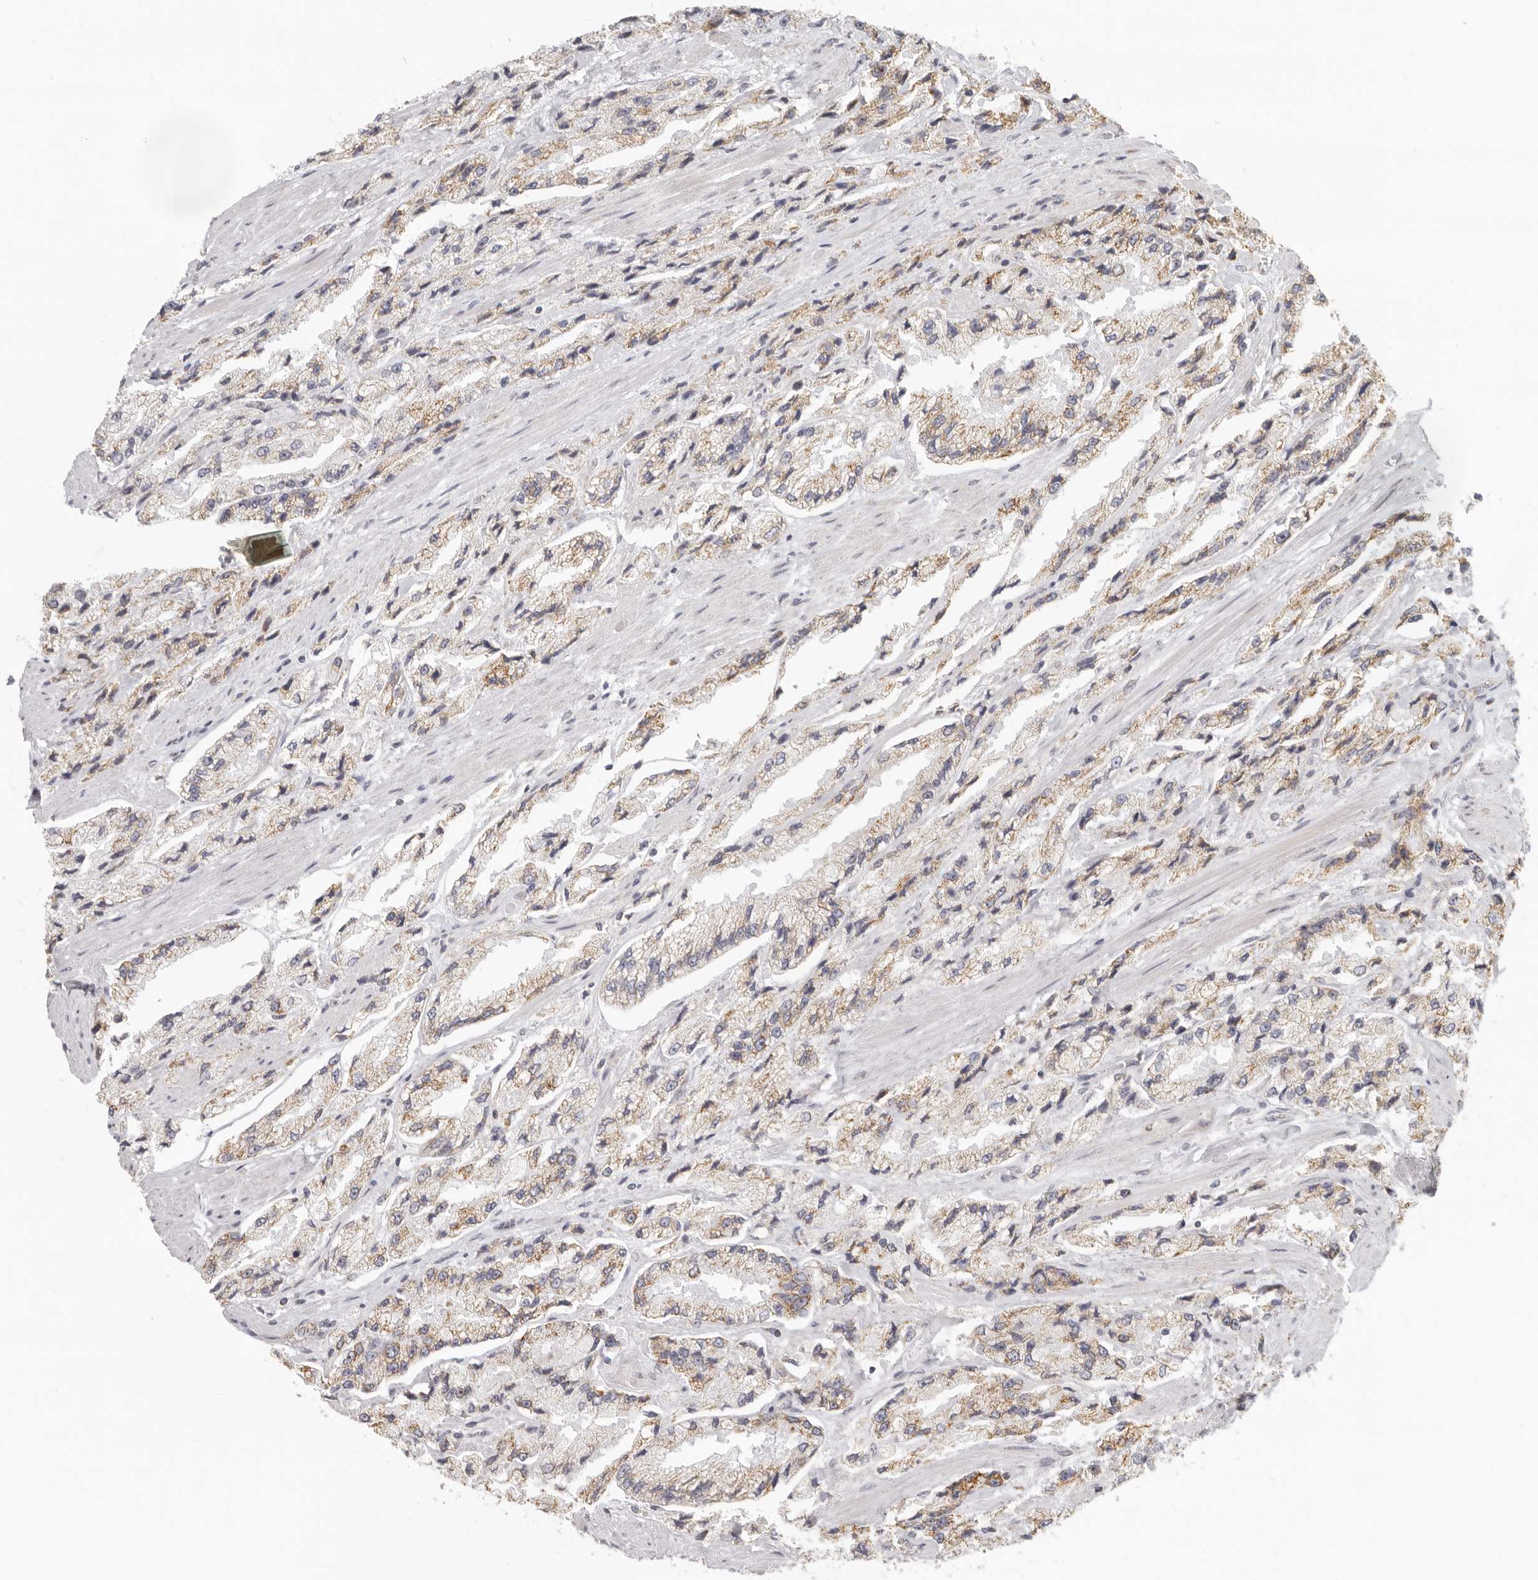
{"staining": {"intensity": "moderate", "quantity": "25%-75%", "location": "cytoplasmic/membranous"}, "tissue": "prostate cancer", "cell_type": "Tumor cells", "image_type": "cancer", "snomed": [{"axis": "morphology", "description": "Adenocarcinoma, High grade"}, {"axis": "topography", "description": "Prostate"}], "caption": "Protein expression analysis of human prostate cancer reveals moderate cytoplasmic/membranous expression in about 25%-75% of tumor cells. Nuclei are stained in blue.", "gene": "KDF1", "patient": {"sex": "male", "age": 58}}